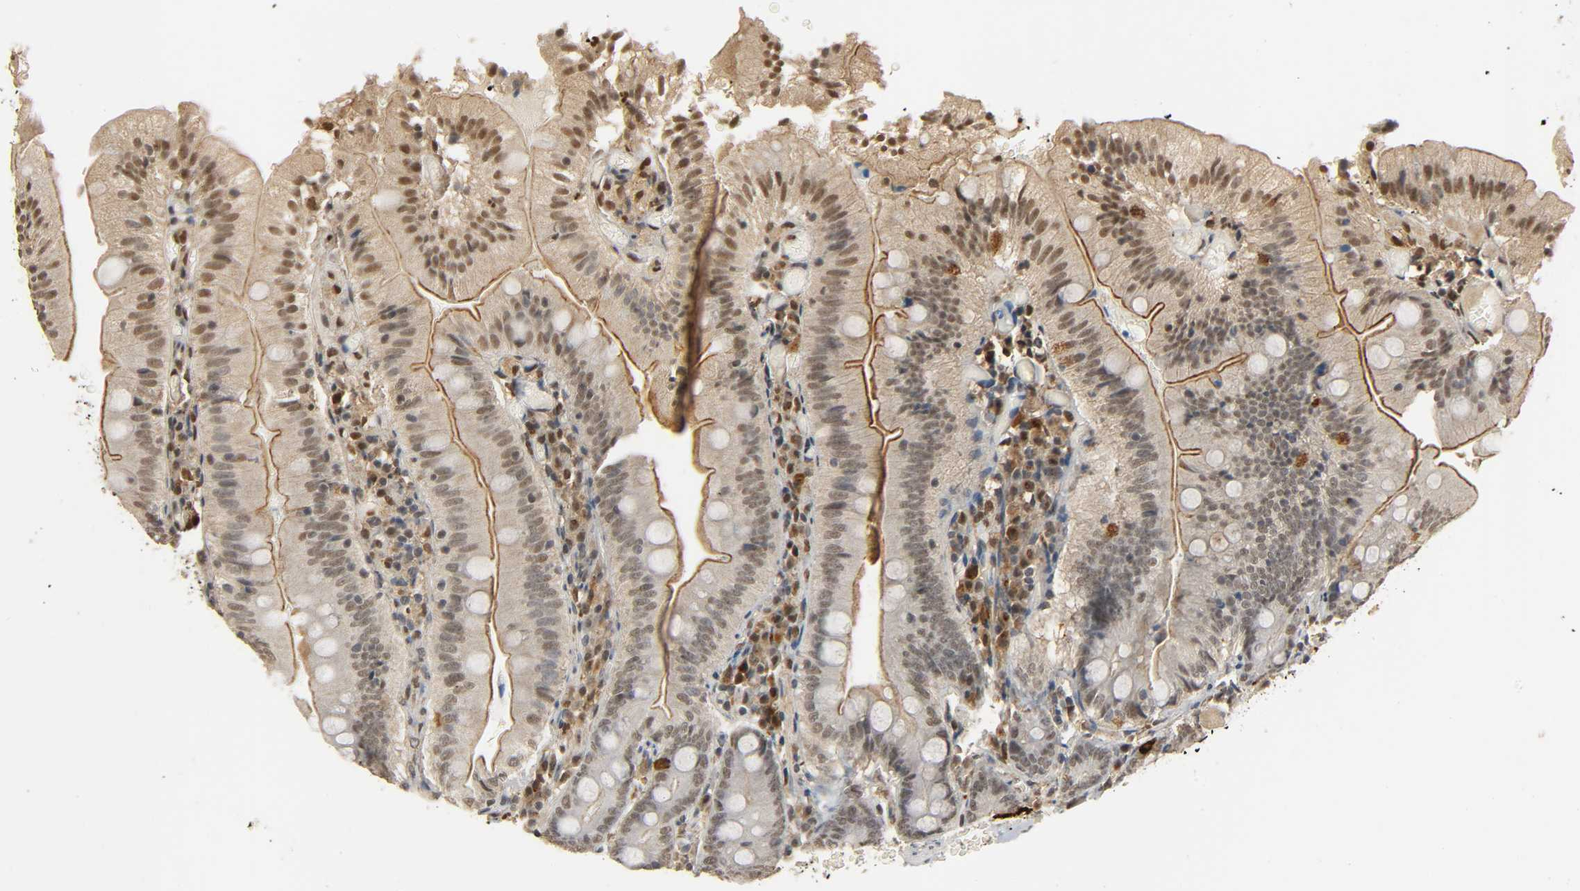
{"staining": {"intensity": "strong", "quantity": "<25%", "location": "cytoplasmic/membranous,nuclear"}, "tissue": "small intestine", "cell_type": "Glandular cells", "image_type": "normal", "snomed": [{"axis": "morphology", "description": "Normal tissue, NOS"}, {"axis": "topography", "description": "Small intestine"}], "caption": "Protein analysis of benign small intestine demonstrates strong cytoplasmic/membranous,nuclear expression in approximately <25% of glandular cells. (IHC, brightfield microscopy, high magnification).", "gene": "ZFPM2", "patient": {"sex": "male", "age": 71}}